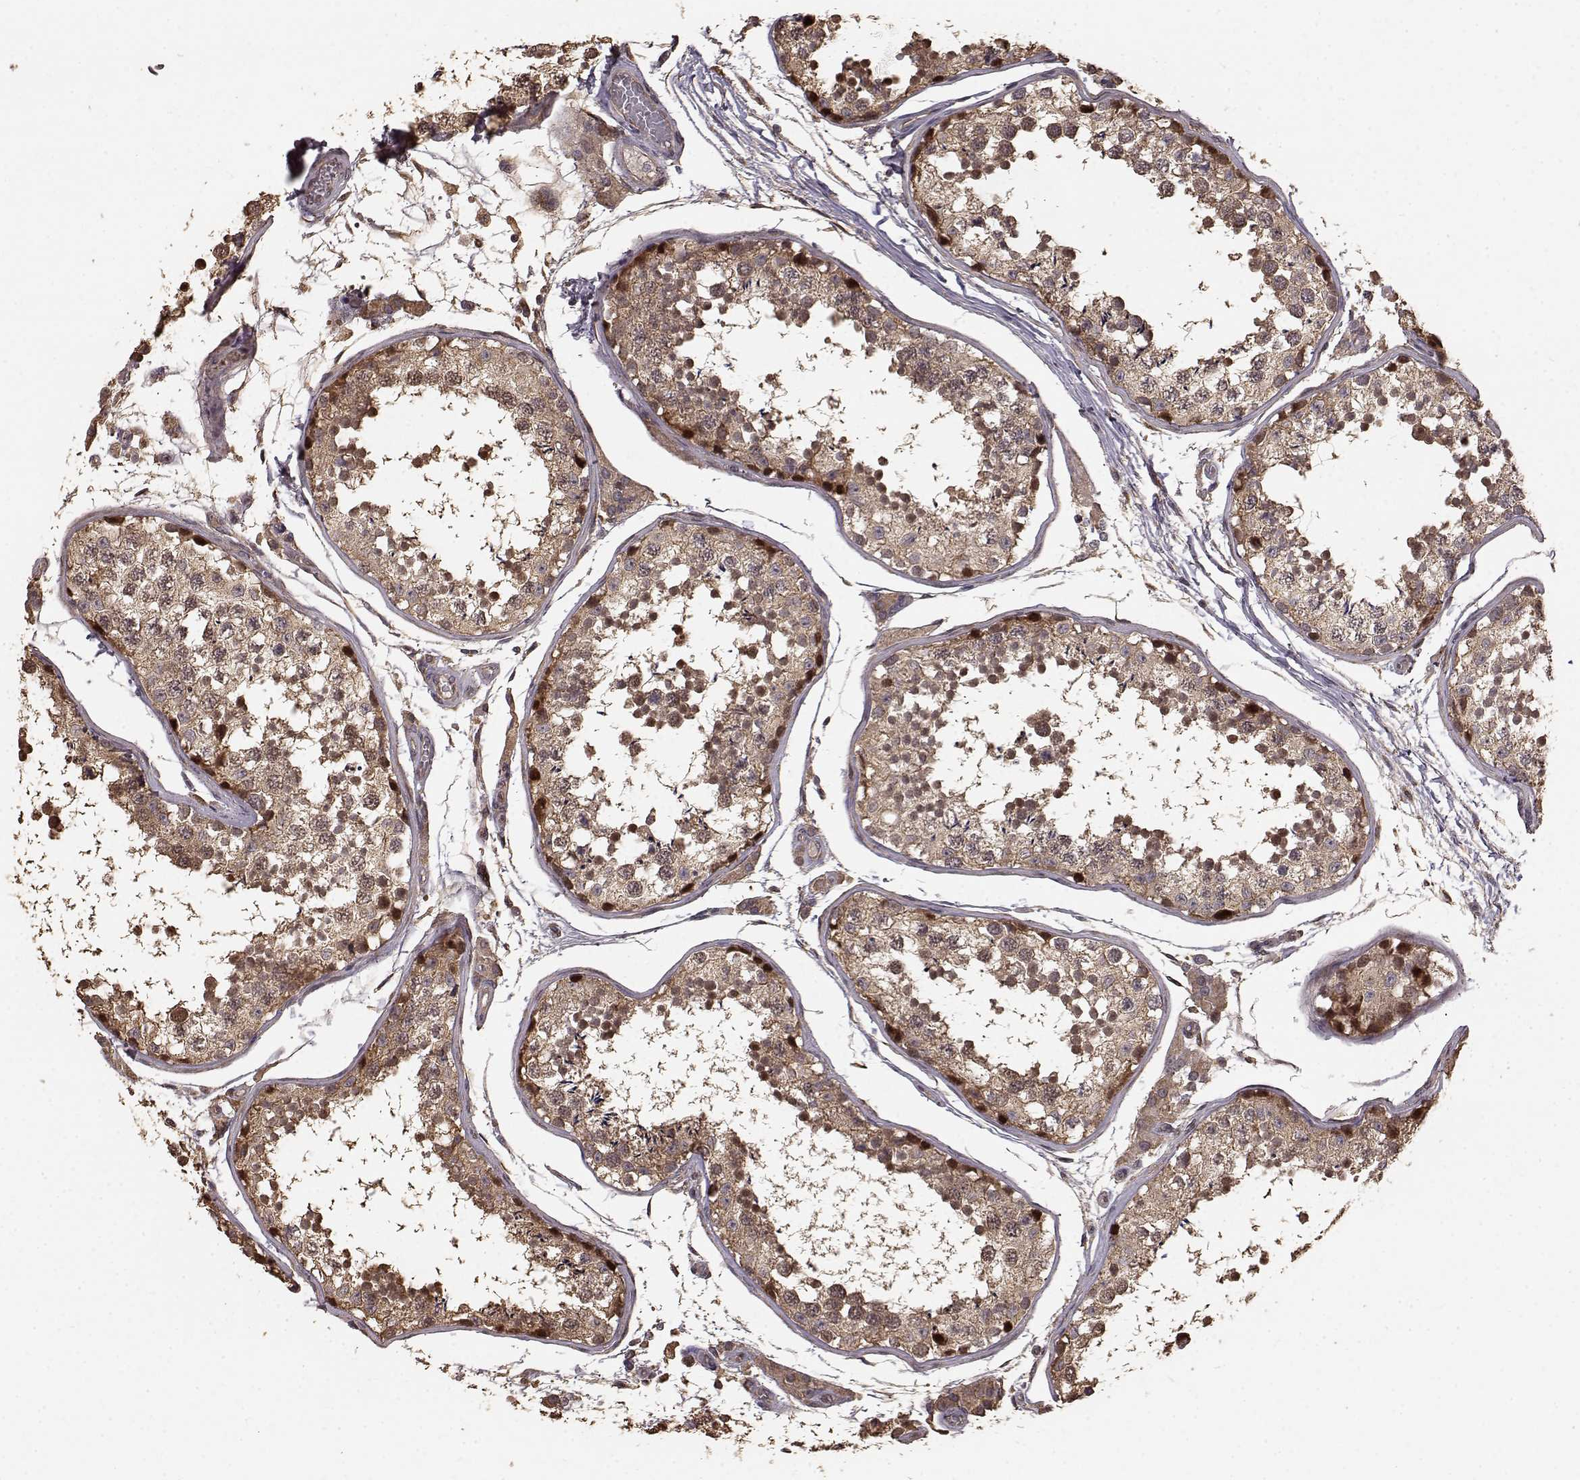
{"staining": {"intensity": "moderate", "quantity": ">75%", "location": "cytoplasmic/membranous"}, "tissue": "testis", "cell_type": "Cells in seminiferous ducts", "image_type": "normal", "snomed": [{"axis": "morphology", "description": "Normal tissue, NOS"}, {"axis": "topography", "description": "Testis"}], "caption": "Cells in seminiferous ducts show medium levels of moderate cytoplasmic/membranous expression in approximately >75% of cells in benign human testis.", "gene": "USP15", "patient": {"sex": "male", "age": 29}}